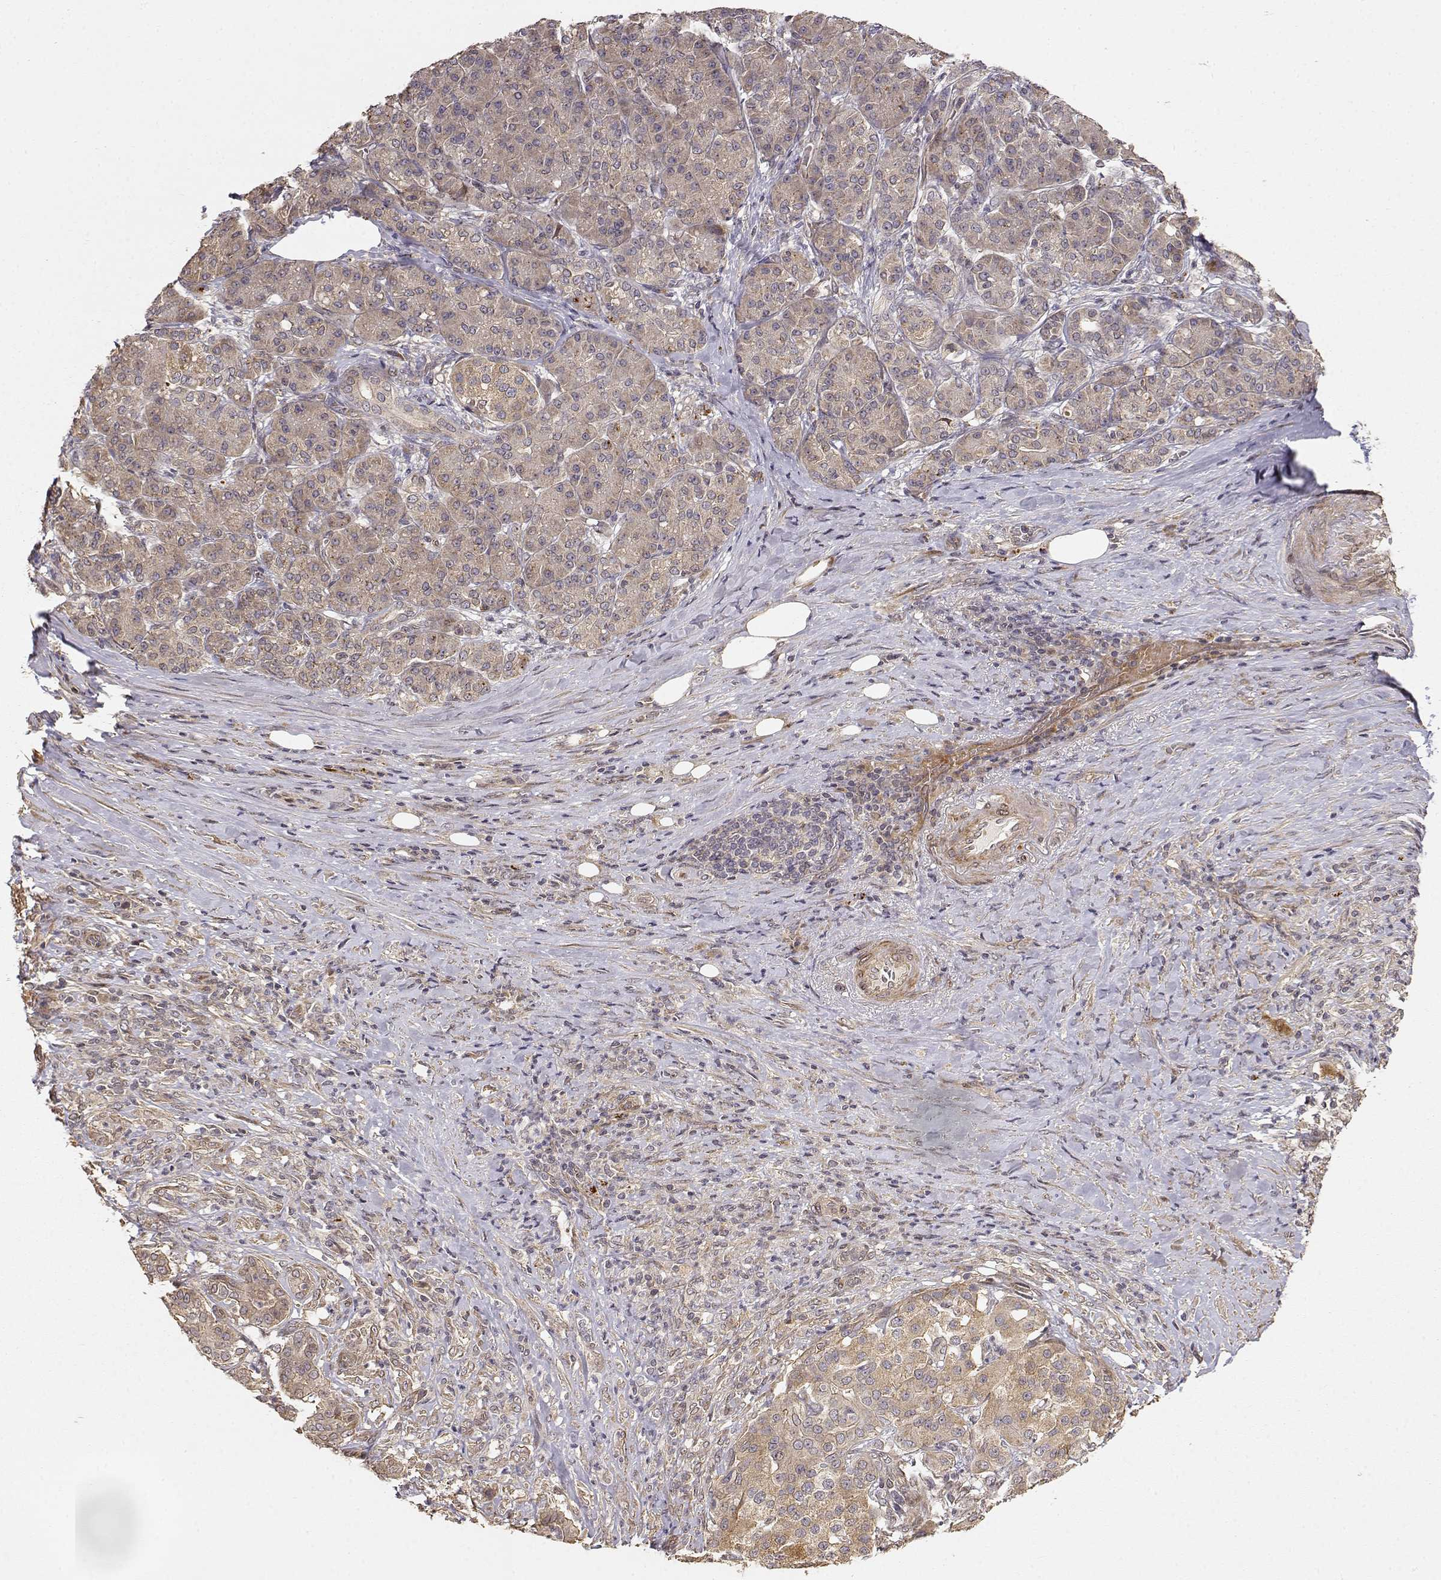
{"staining": {"intensity": "weak", "quantity": ">75%", "location": "cytoplasmic/membranous"}, "tissue": "pancreatic cancer", "cell_type": "Tumor cells", "image_type": "cancer", "snomed": [{"axis": "morphology", "description": "Normal tissue, NOS"}, {"axis": "morphology", "description": "Inflammation, NOS"}, {"axis": "morphology", "description": "Adenocarcinoma, NOS"}, {"axis": "topography", "description": "Pancreas"}], "caption": "A photomicrograph showing weak cytoplasmic/membranous staining in approximately >75% of tumor cells in adenocarcinoma (pancreatic), as visualized by brown immunohistochemical staining.", "gene": "PICK1", "patient": {"sex": "male", "age": 57}}